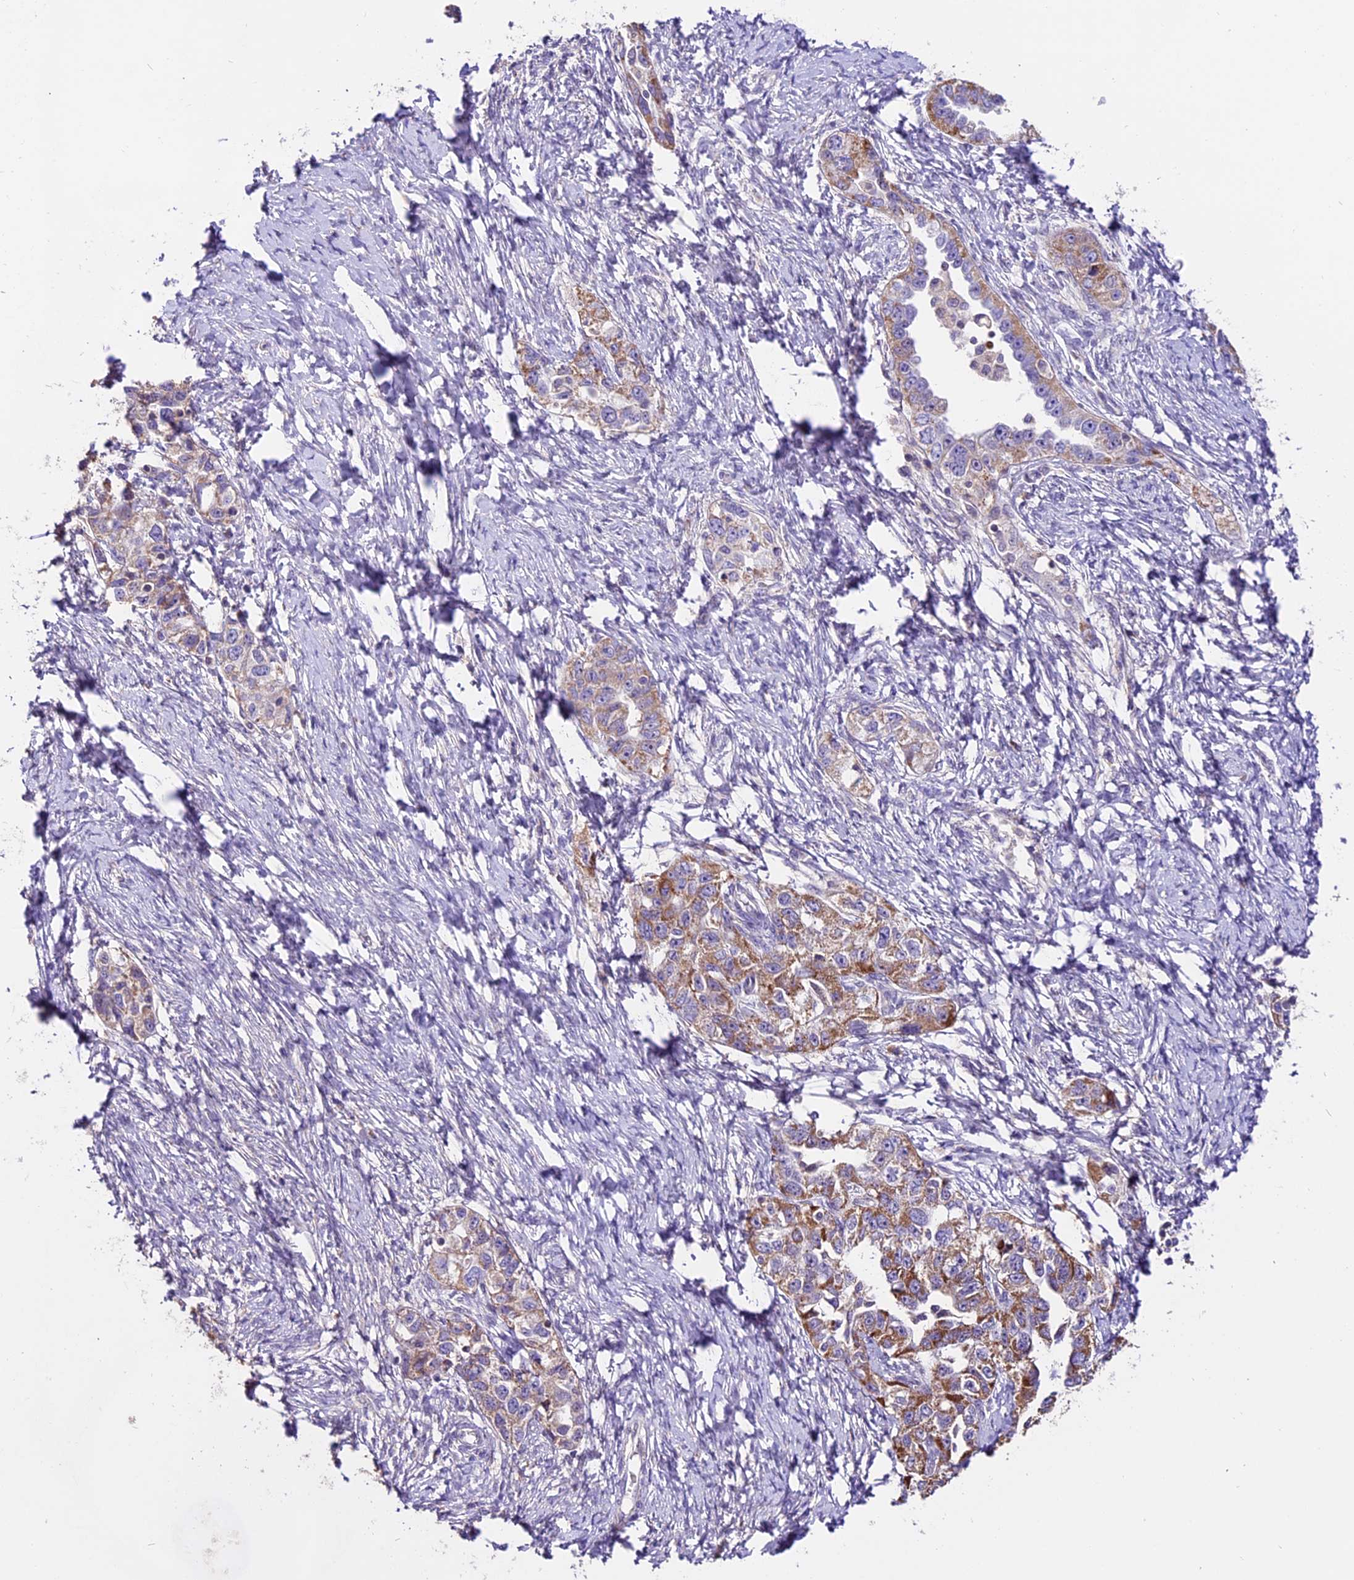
{"staining": {"intensity": "moderate", "quantity": "25%-75%", "location": "cytoplasmic/membranous"}, "tissue": "ovarian cancer", "cell_type": "Tumor cells", "image_type": "cancer", "snomed": [{"axis": "morphology", "description": "Carcinoma, NOS"}, {"axis": "morphology", "description": "Cystadenocarcinoma, serous, NOS"}, {"axis": "topography", "description": "Ovary"}], "caption": "Protein expression analysis of ovarian cancer (serous cystadenocarcinoma) exhibits moderate cytoplasmic/membranous positivity in approximately 25%-75% of tumor cells. The staining was performed using DAB (3,3'-diaminobenzidine) to visualize the protein expression in brown, while the nuclei were stained in blue with hematoxylin (Magnification: 20x).", "gene": "DDX28", "patient": {"sex": "female", "age": 69}}